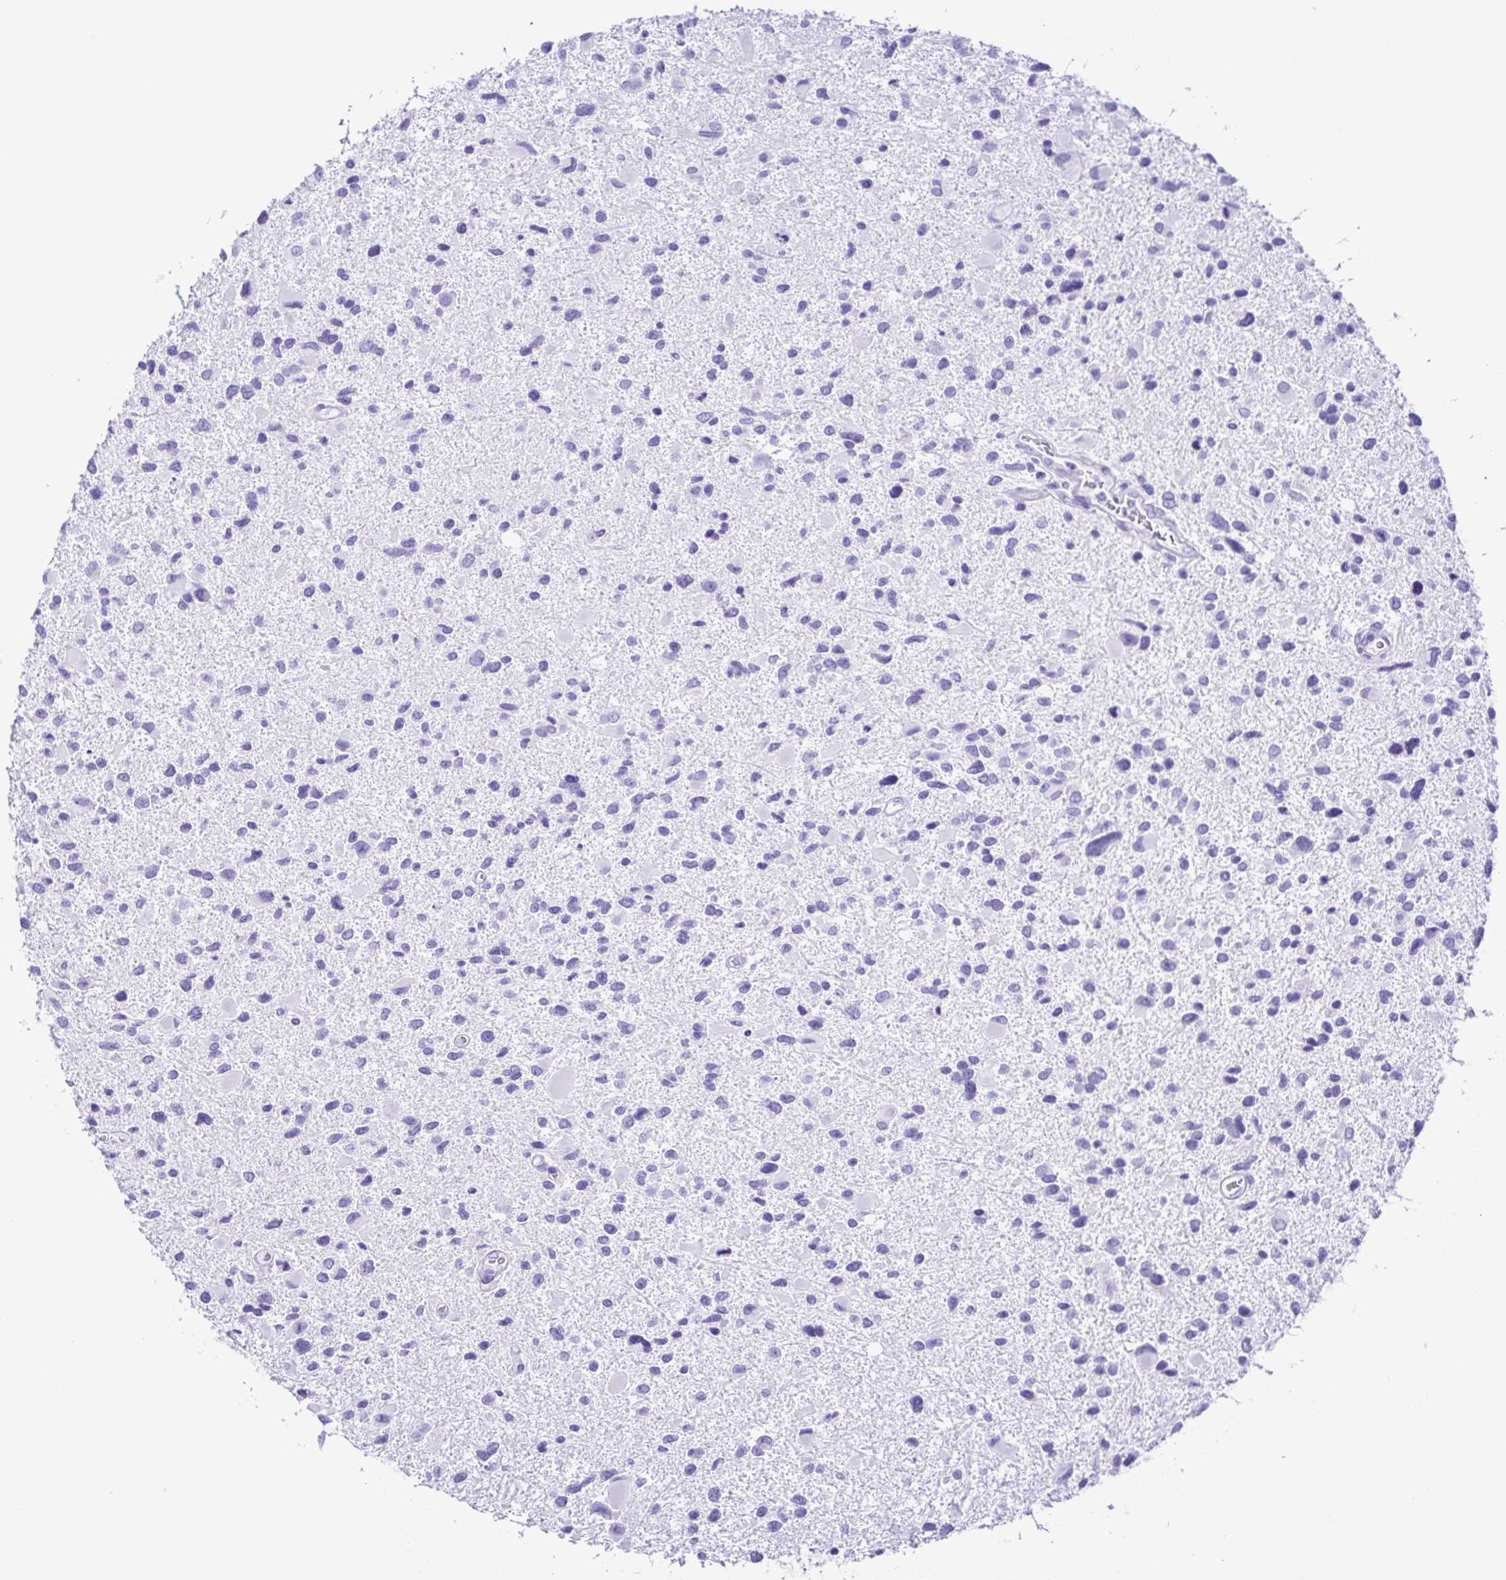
{"staining": {"intensity": "negative", "quantity": "none", "location": "none"}, "tissue": "glioma", "cell_type": "Tumor cells", "image_type": "cancer", "snomed": [{"axis": "morphology", "description": "Glioma, malignant, Low grade"}, {"axis": "topography", "description": "Brain"}], "caption": "This micrograph is of glioma stained with IHC to label a protein in brown with the nuclei are counter-stained blue. There is no positivity in tumor cells.", "gene": "ERP27", "patient": {"sex": "female", "age": 32}}